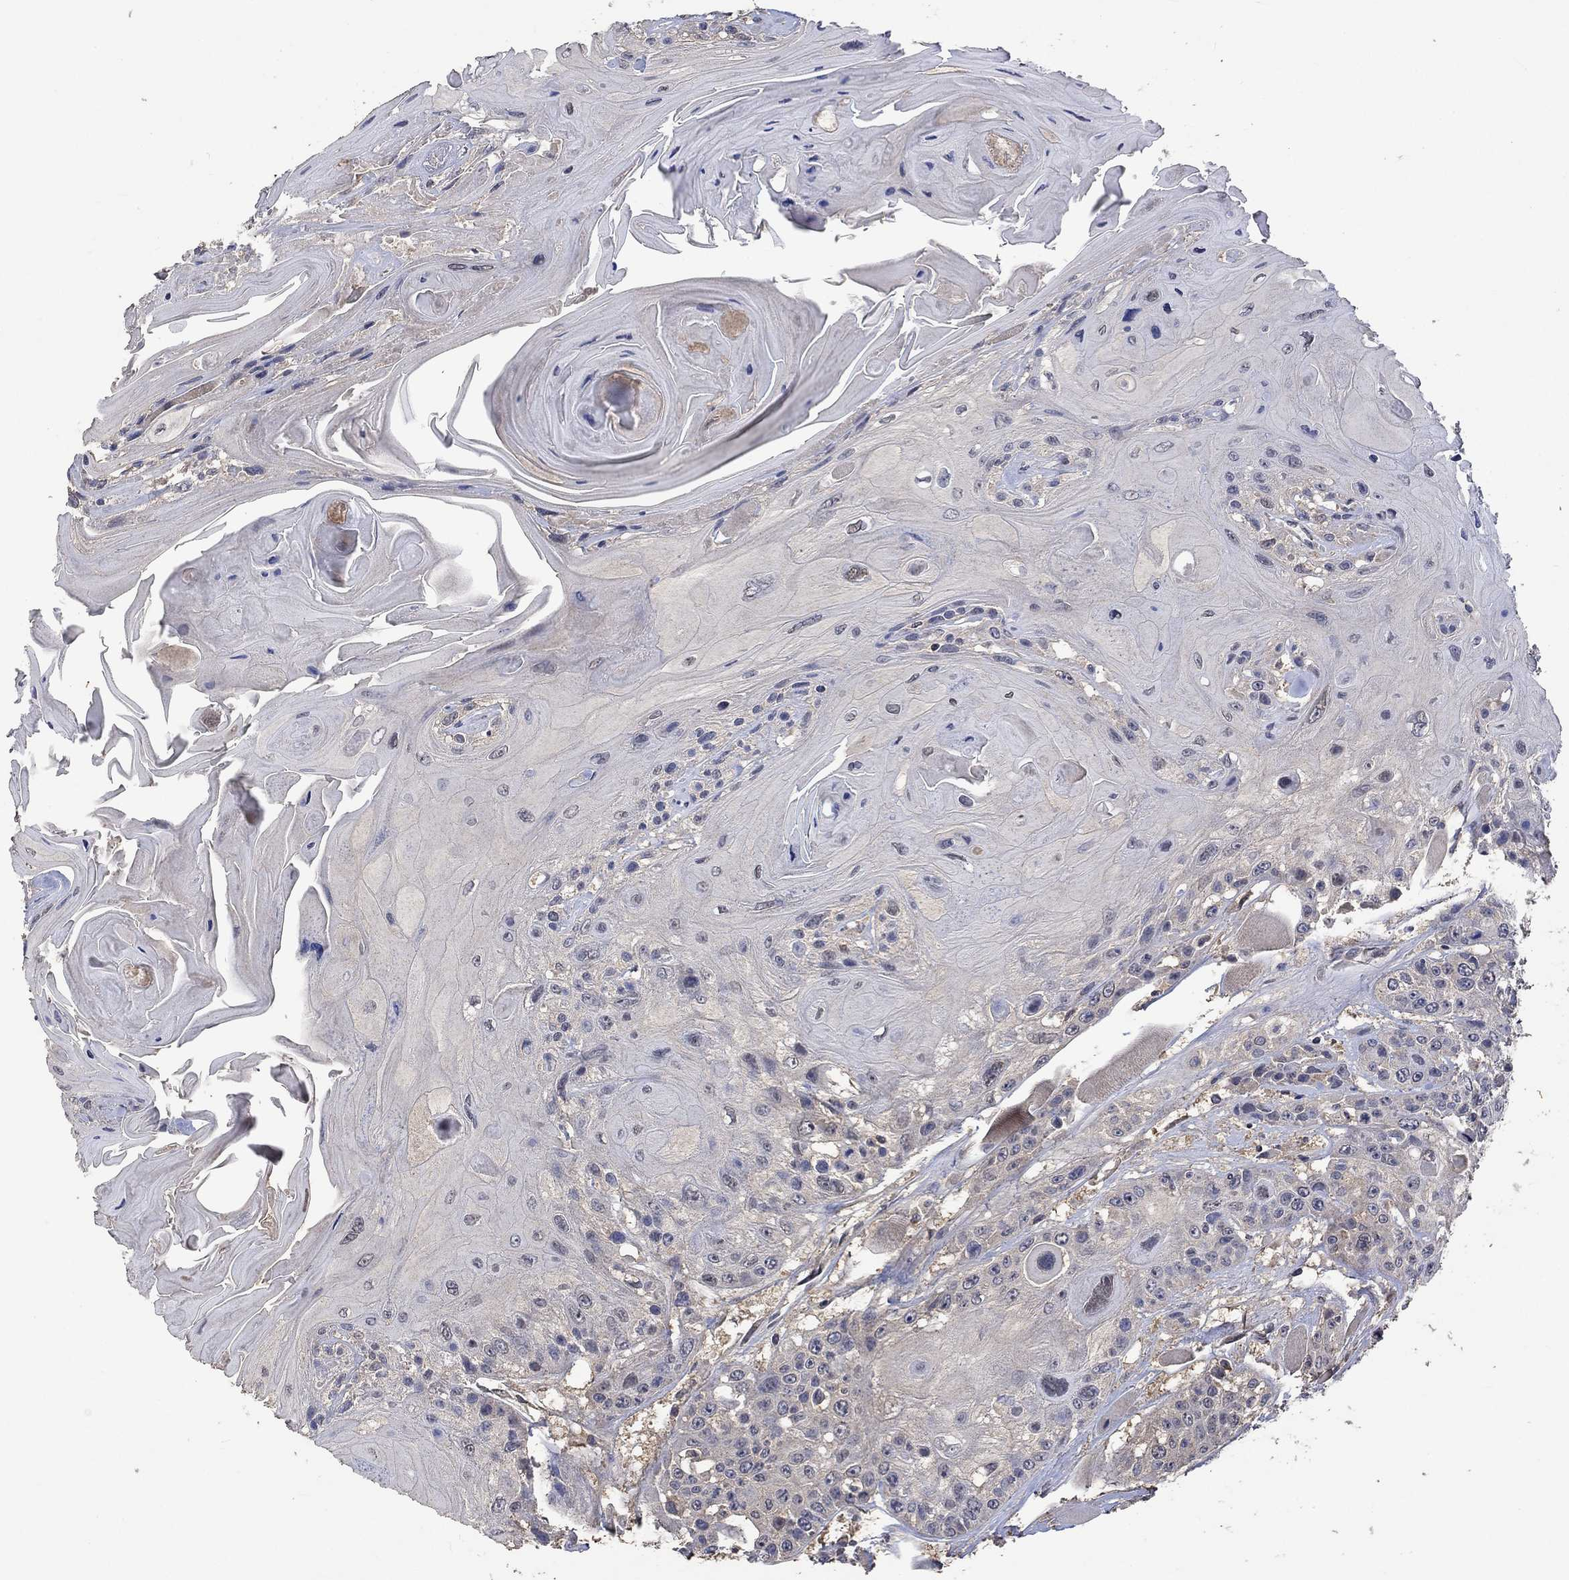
{"staining": {"intensity": "weak", "quantity": "<25%", "location": "cytoplasmic/membranous"}, "tissue": "head and neck cancer", "cell_type": "Tumor cells", "image_type": "cancer", "snomed": [{"axis": "morphology", "description": "Squamous cell carcinoma, NOS"}, {"axis": "topography", "description": "Head-Neck"}], "caption": "High power microscopy photomicrograph of an immunohistochemistry (IHC) histopathology image of head and neck cancer (squamous cell carcinoma), revealing no significant positivity in tumor cells.", "gene": "PTPN20", "patient": {"sex": "female", "age": 59}}